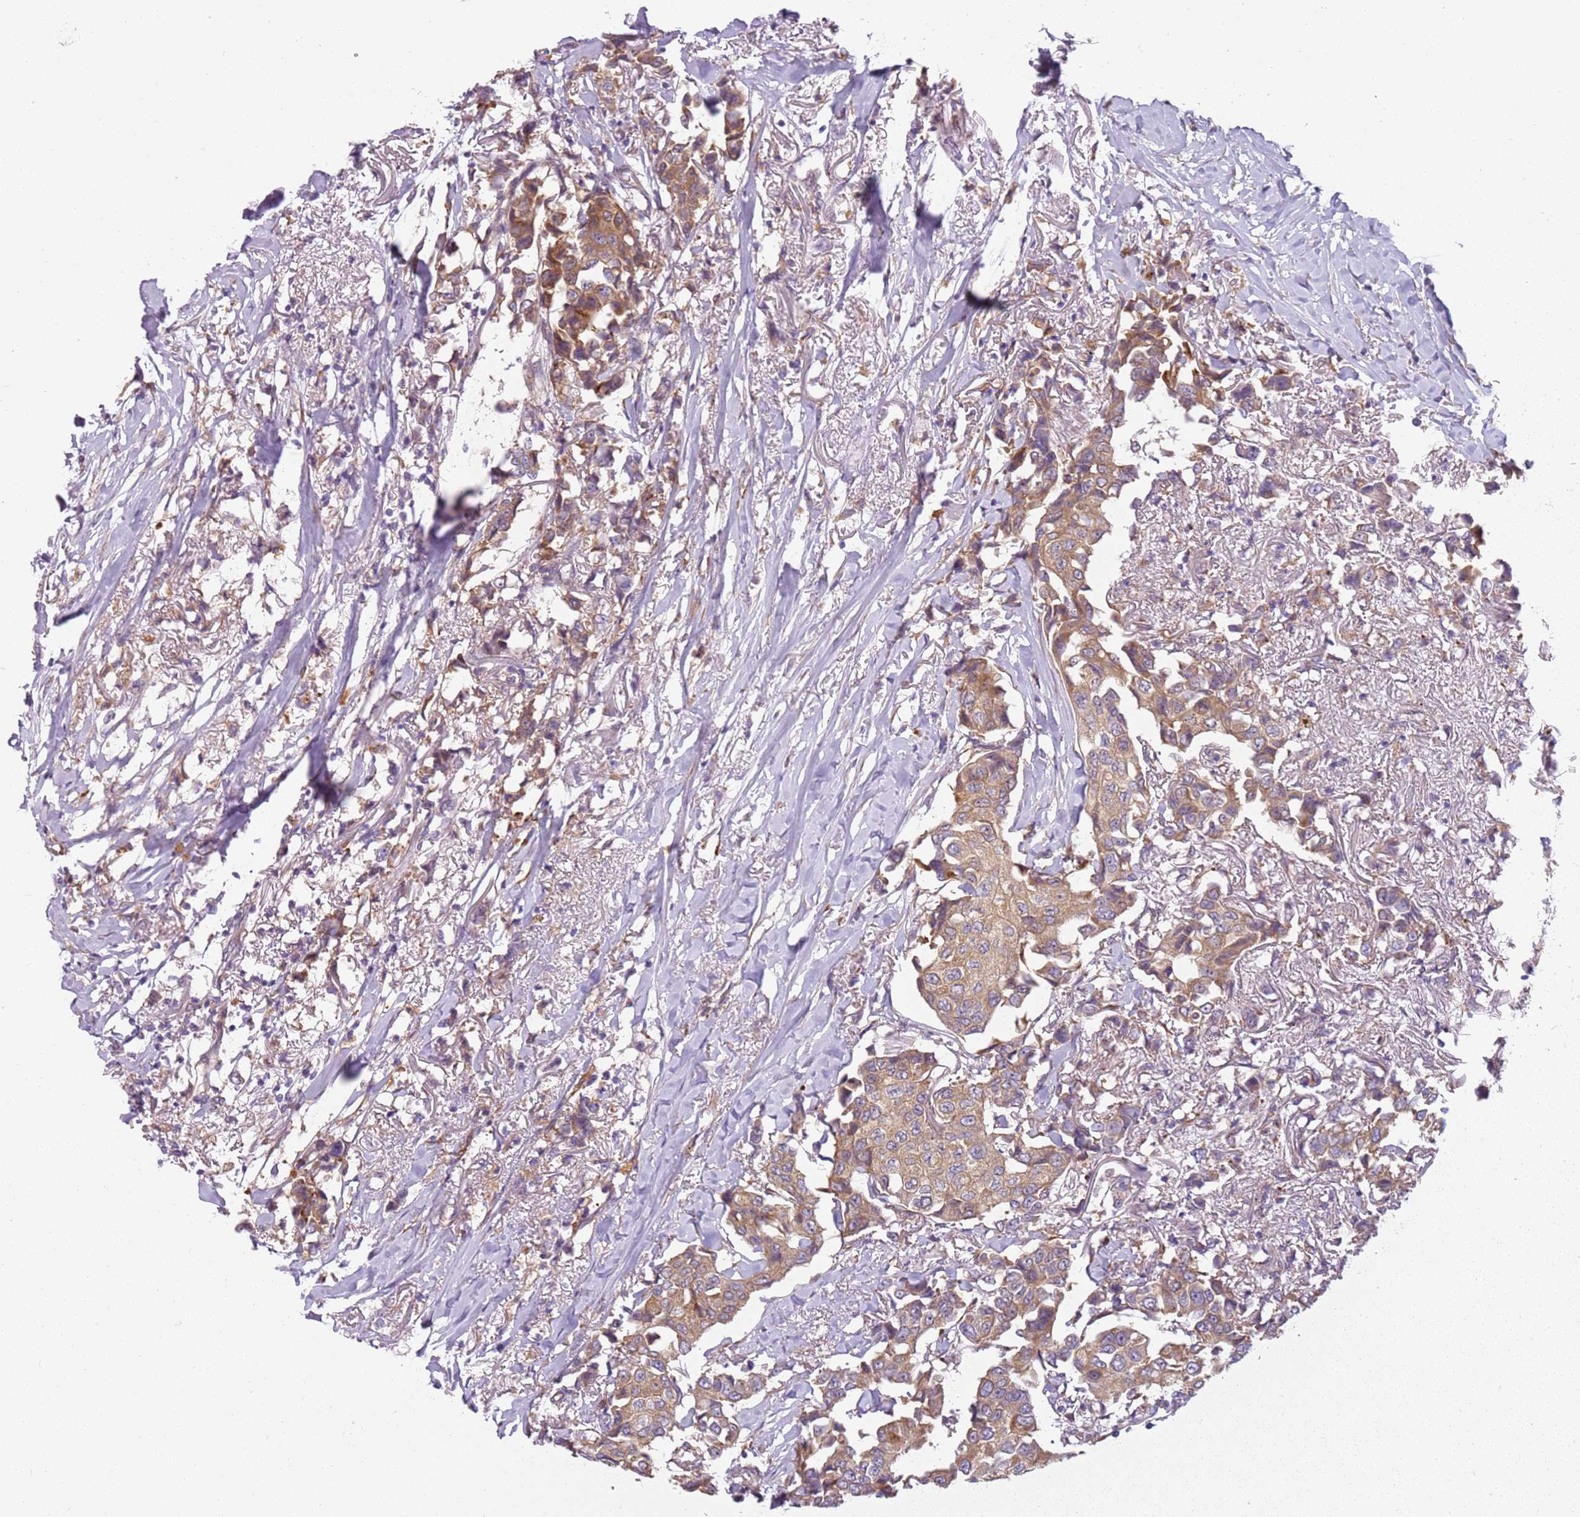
{"staining": {"intensity": "moderate", "quantity": ">75%", "location": "cytoplasmic/membranous"}, "tissue": "breast cancer", "cell_type": "Tumor cells", "image_type": "cancer", "snomed": [{"axis": "morphology", "description": "Duct carcinoma"}, {"axis": "topography", "description": "Breast"}], "caption": "An image of intraductal carcinoma (breast) stained for a protein exhibits moderate cytoplasmic/membranous brown staining in tumor cells.", "gene": "RPS28", "patient": {"sex": "female", "age": 80}}